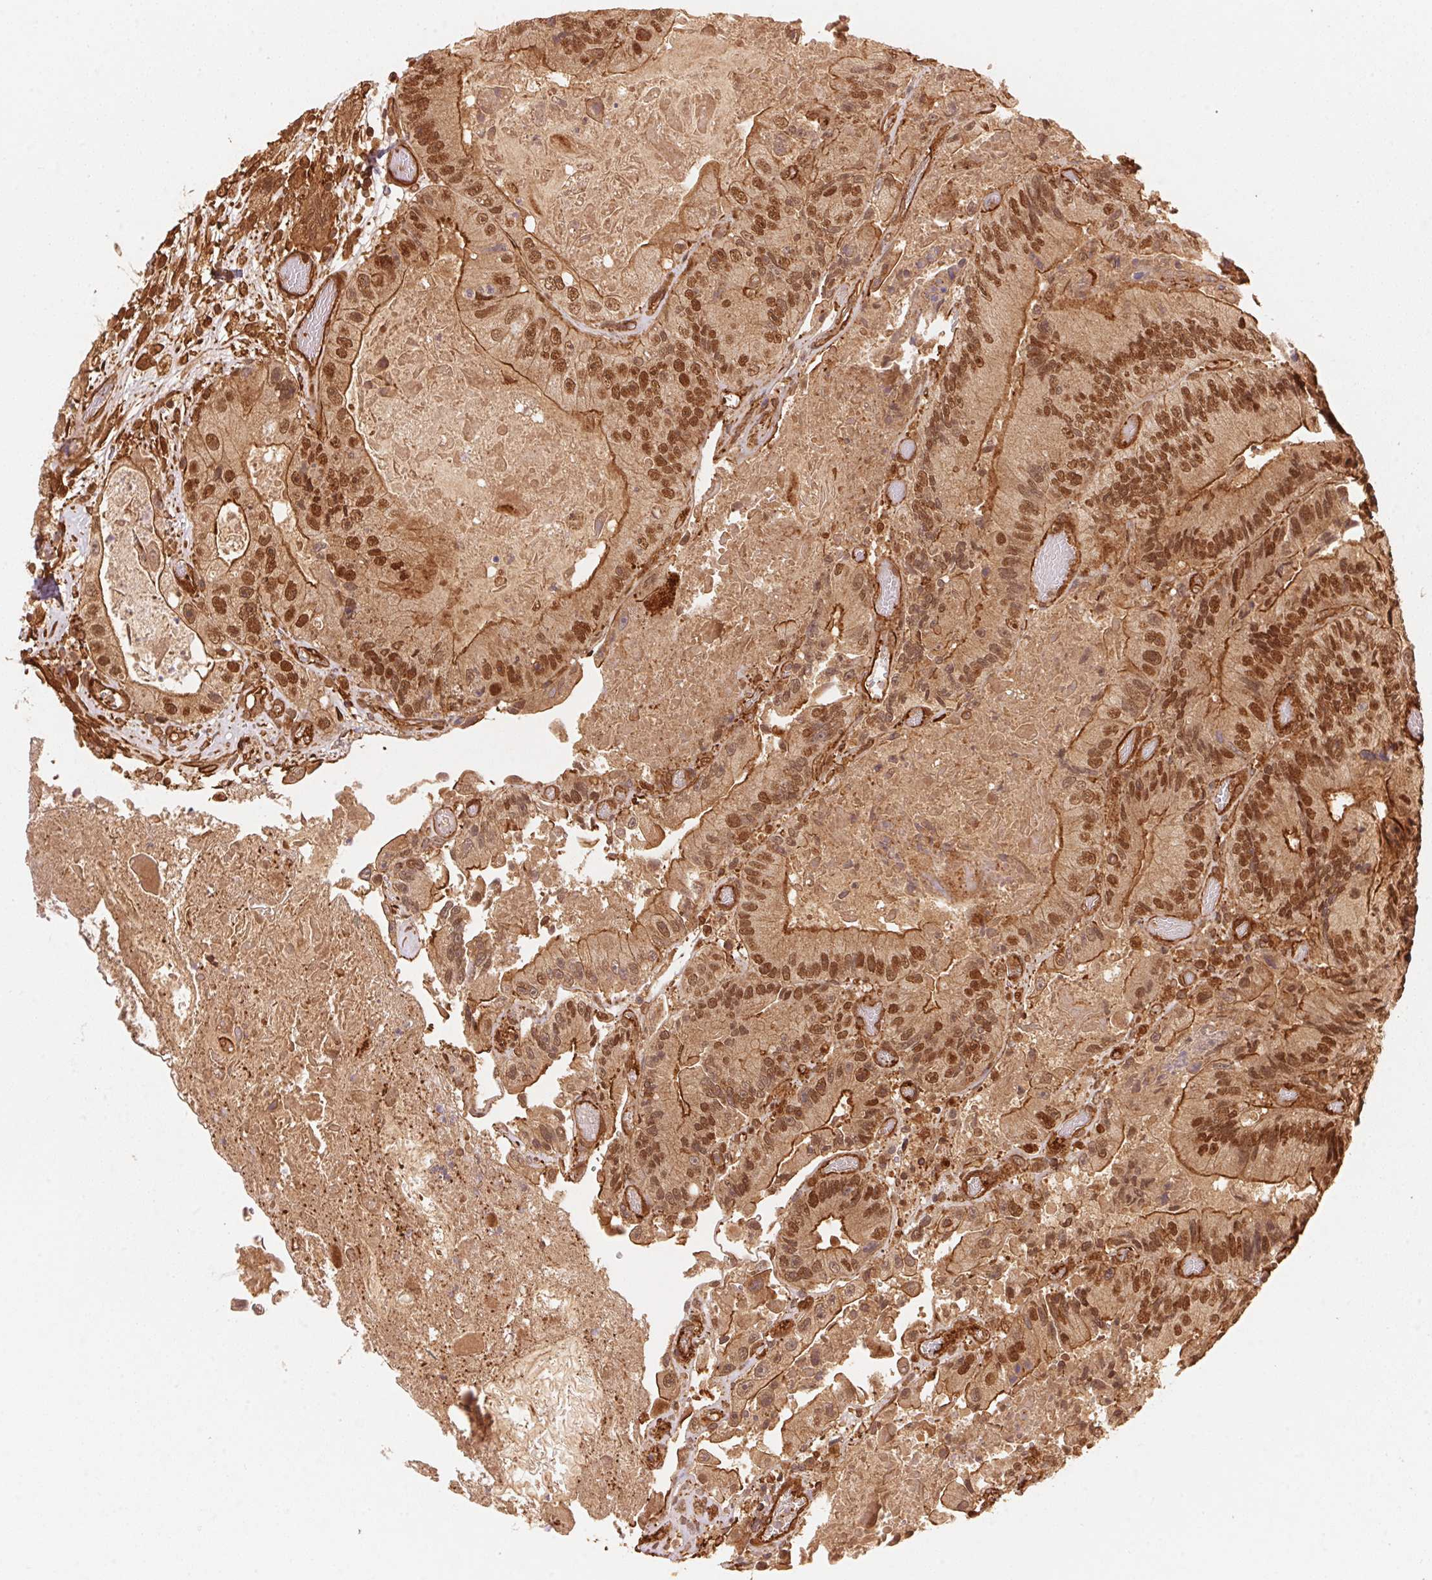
{"staining": {"intensity": "moderate", "quantity": ">75%", "location": "cytoplasmic/membranous,nuclear"}, "tissue": "colorectal cancer", "cell_type": "Tumor cells", "image_type": "cancer", "snomed": [{"axis": "morphology", "description": "Adenocarcinoma, NOS"}, {"axis": "topography", "description": "Colon"}], "caption": "IHC of human colorectal cancer (adenocarcinoma) shows medium levels of moderate cytoplasmic/membranous and nuclear staining in about >75% of tumor cells.", "gene": "TNIP2", "patient": {"sex": "female", "age": 86}}